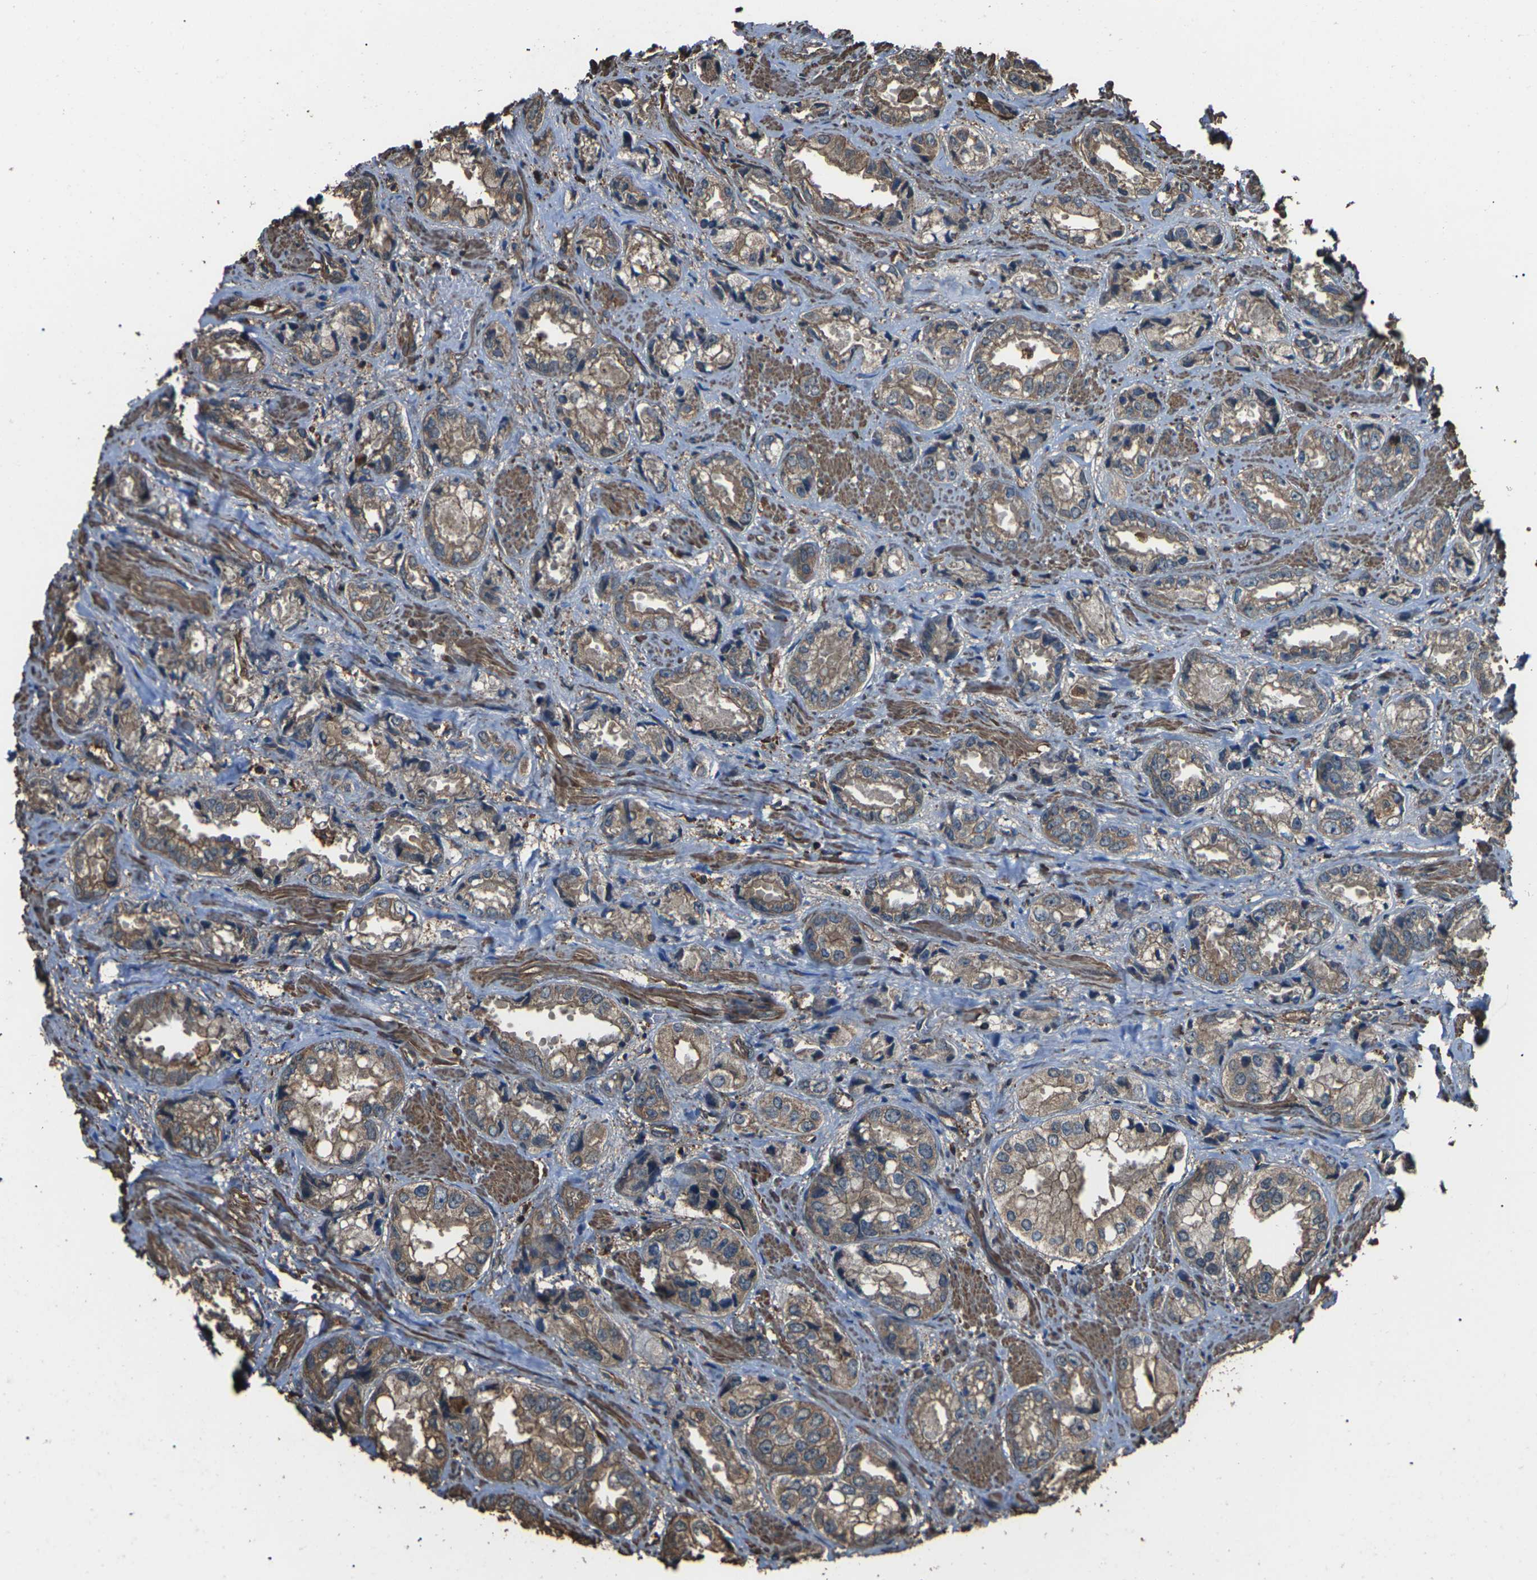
{"staining": {"intensity": "moderate", "quantity": ">75%", "location": "cytoplasmic/membranous"}, "tissue": "prostate cancer", "cell_type": "Tumor cells", "image_type": "cancer", "snomed": [{"axis": "morphology", "description": "Adenocarcinoma, High grade"}, {"axis": "topography", "description": "Prostate"}], "caption": "DAB (3,3'-diaminobenzidine) immunohistochemical staining of human prostate cancer shows moderate cytoplasmic/membranous protein positivity in approximately >75% of tumor cells. Immunohistochemistry stains the protein in brown and the nuclei are stained blue.", "gene": "DHPS", "patient": {"sex": "male", "age": 61}}